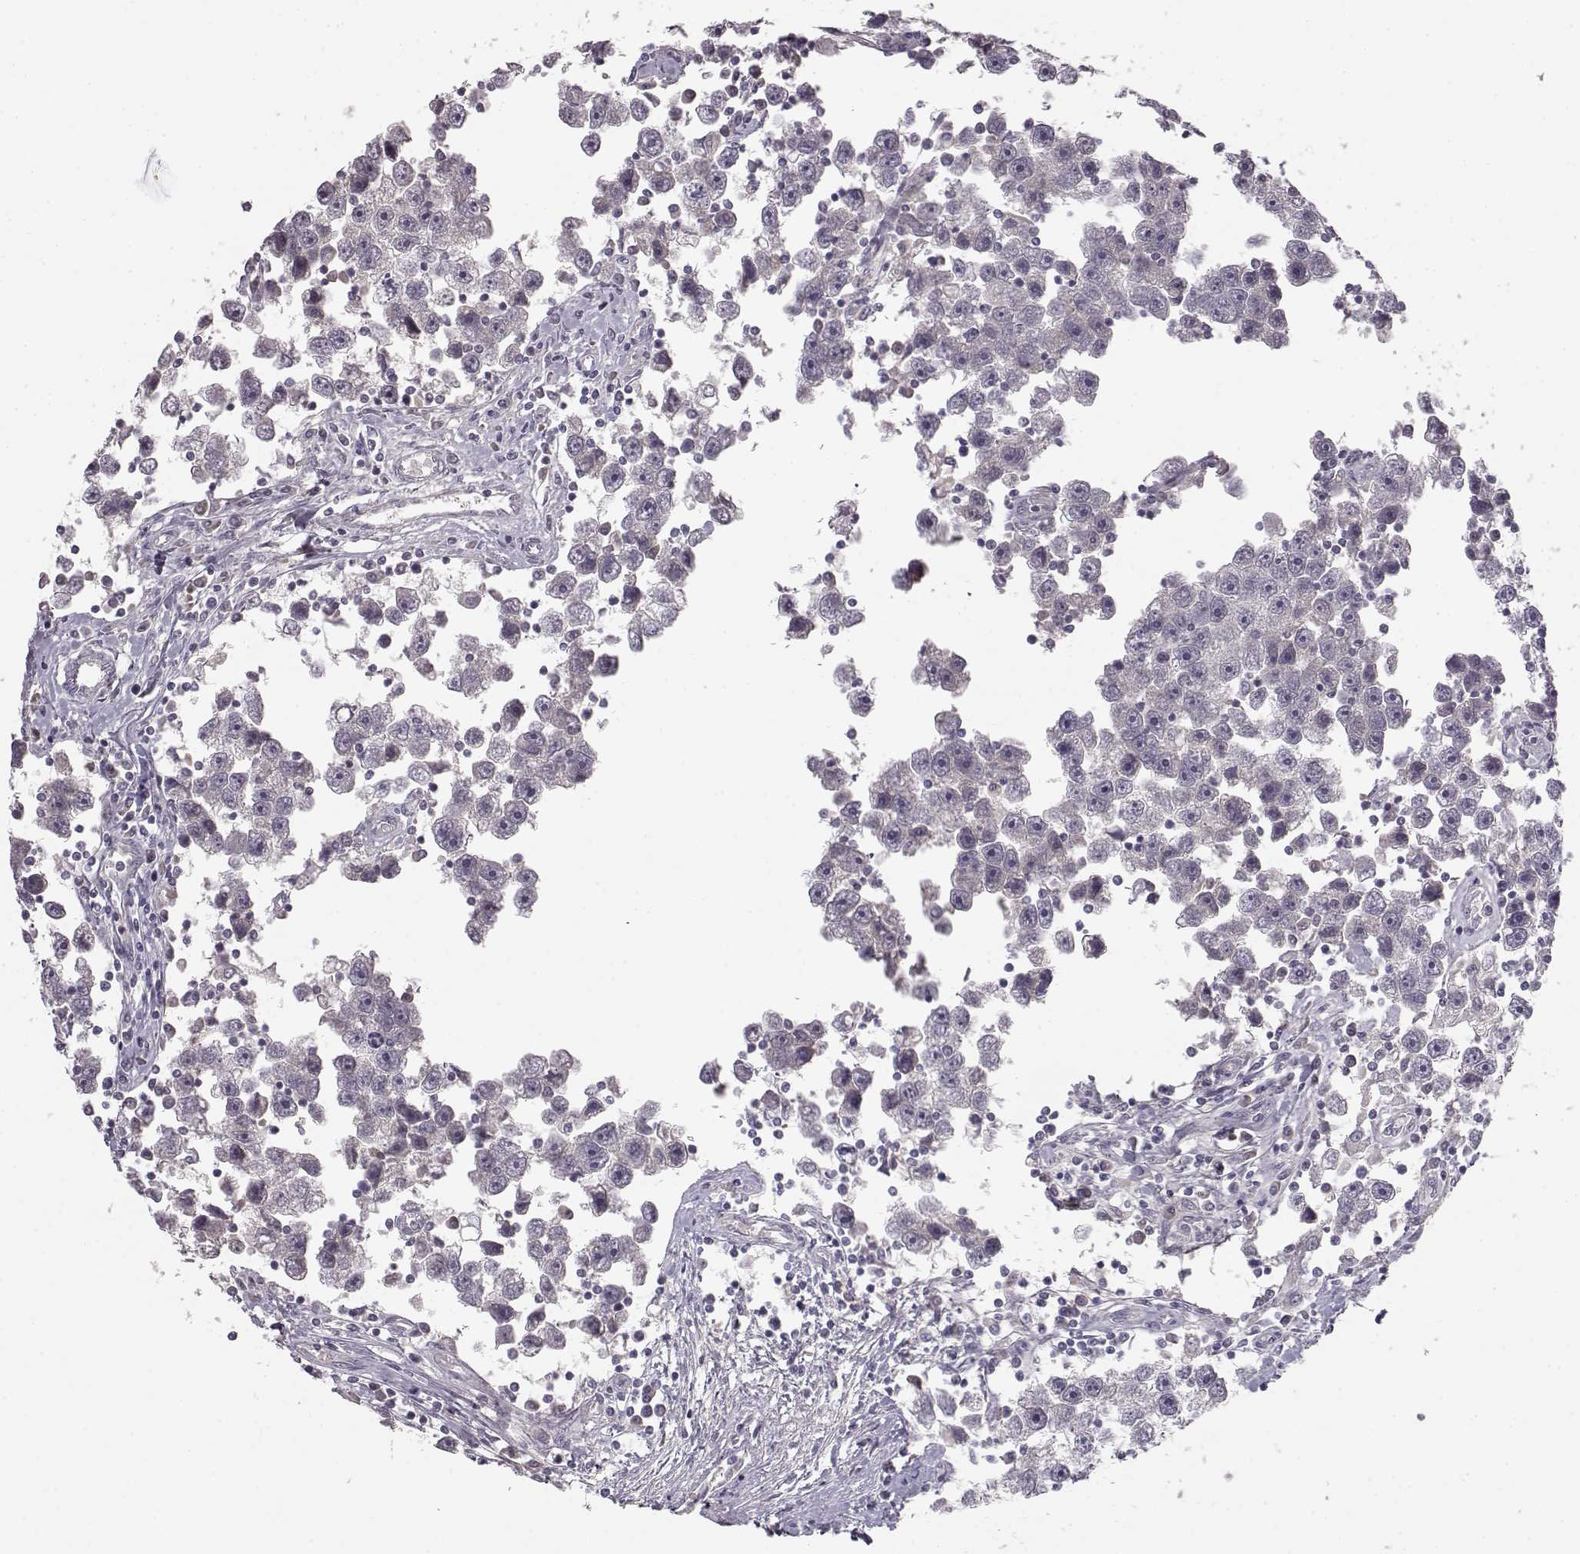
{"staining": {"intensity": "negative", "quantity": "none", "location": "none"}, "tissue": "testis cancer", "cell_type": "Tumor cells", "image_type": "cancer", "snomed": [{"axis": "morphology", "description": "Seminoma, NOS"}, {"axis": "topography", "description": "Testis"}], "caption": "A micrograph of testis cancer (seminoma) stained for a protein reveals no brown staining in tumor cells.", "gene": "BFSP2", "patient": {"sex": "male", "age": 30}}